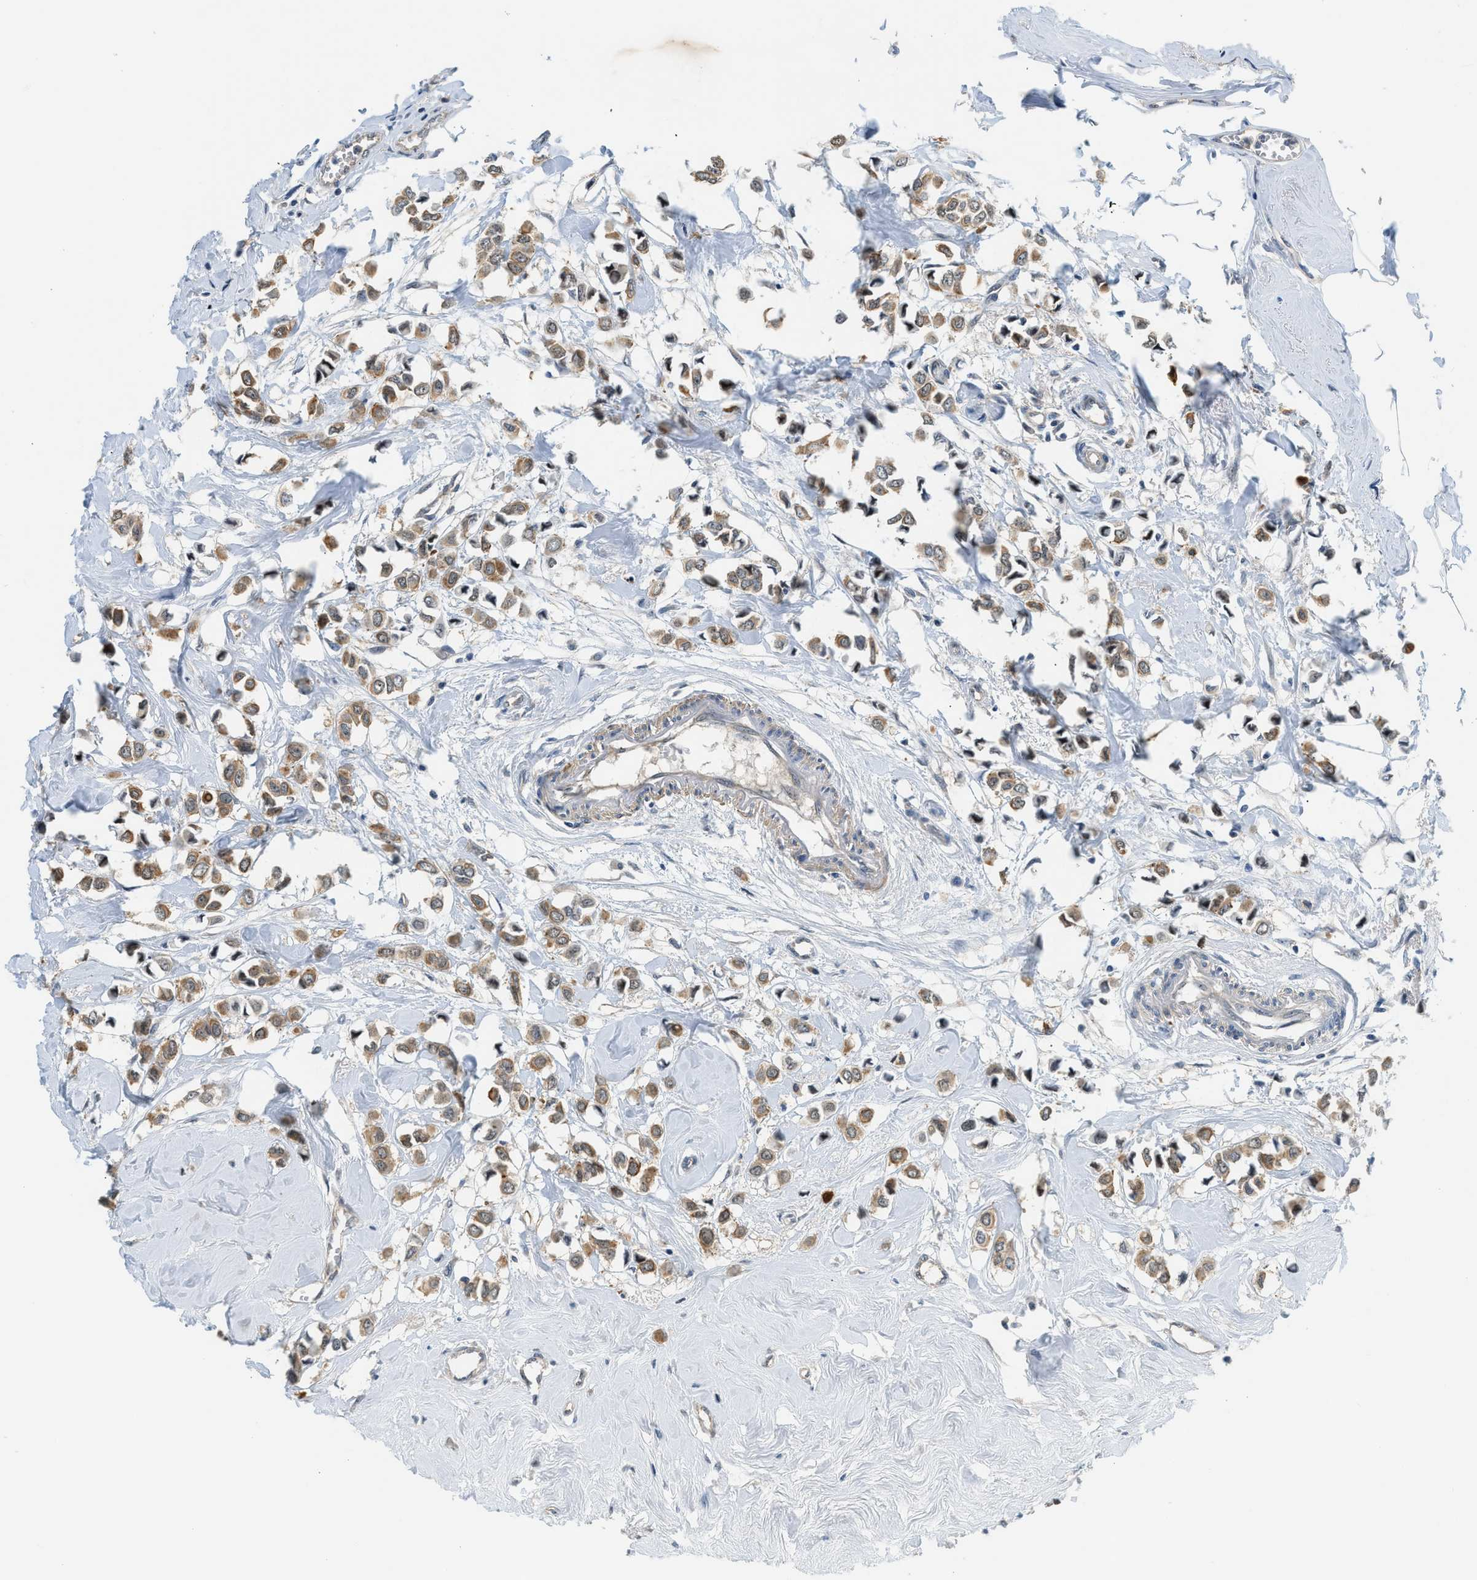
{"staining": {"intensity": "moderate", "quantity": ">75%", "location": "cytoplasmic/membranous"}, "tissue": "breast cancer", "cell_type": "Tumor cells", "image_type": "cancer", "snomed": [{"axis": "morphology", "description": "Lobular carcinoma"}, {"axis": "topography", "description": "Breast"}], "caption": "This histopathology image shows immunohistochemistry (IHC) staining of human breast cancer, with medium moderate cytoplasmic/membranous staining in about >75% of tumor cells.", "gene": "CBLB", "patient": {"sex": "female", "age": 51}}